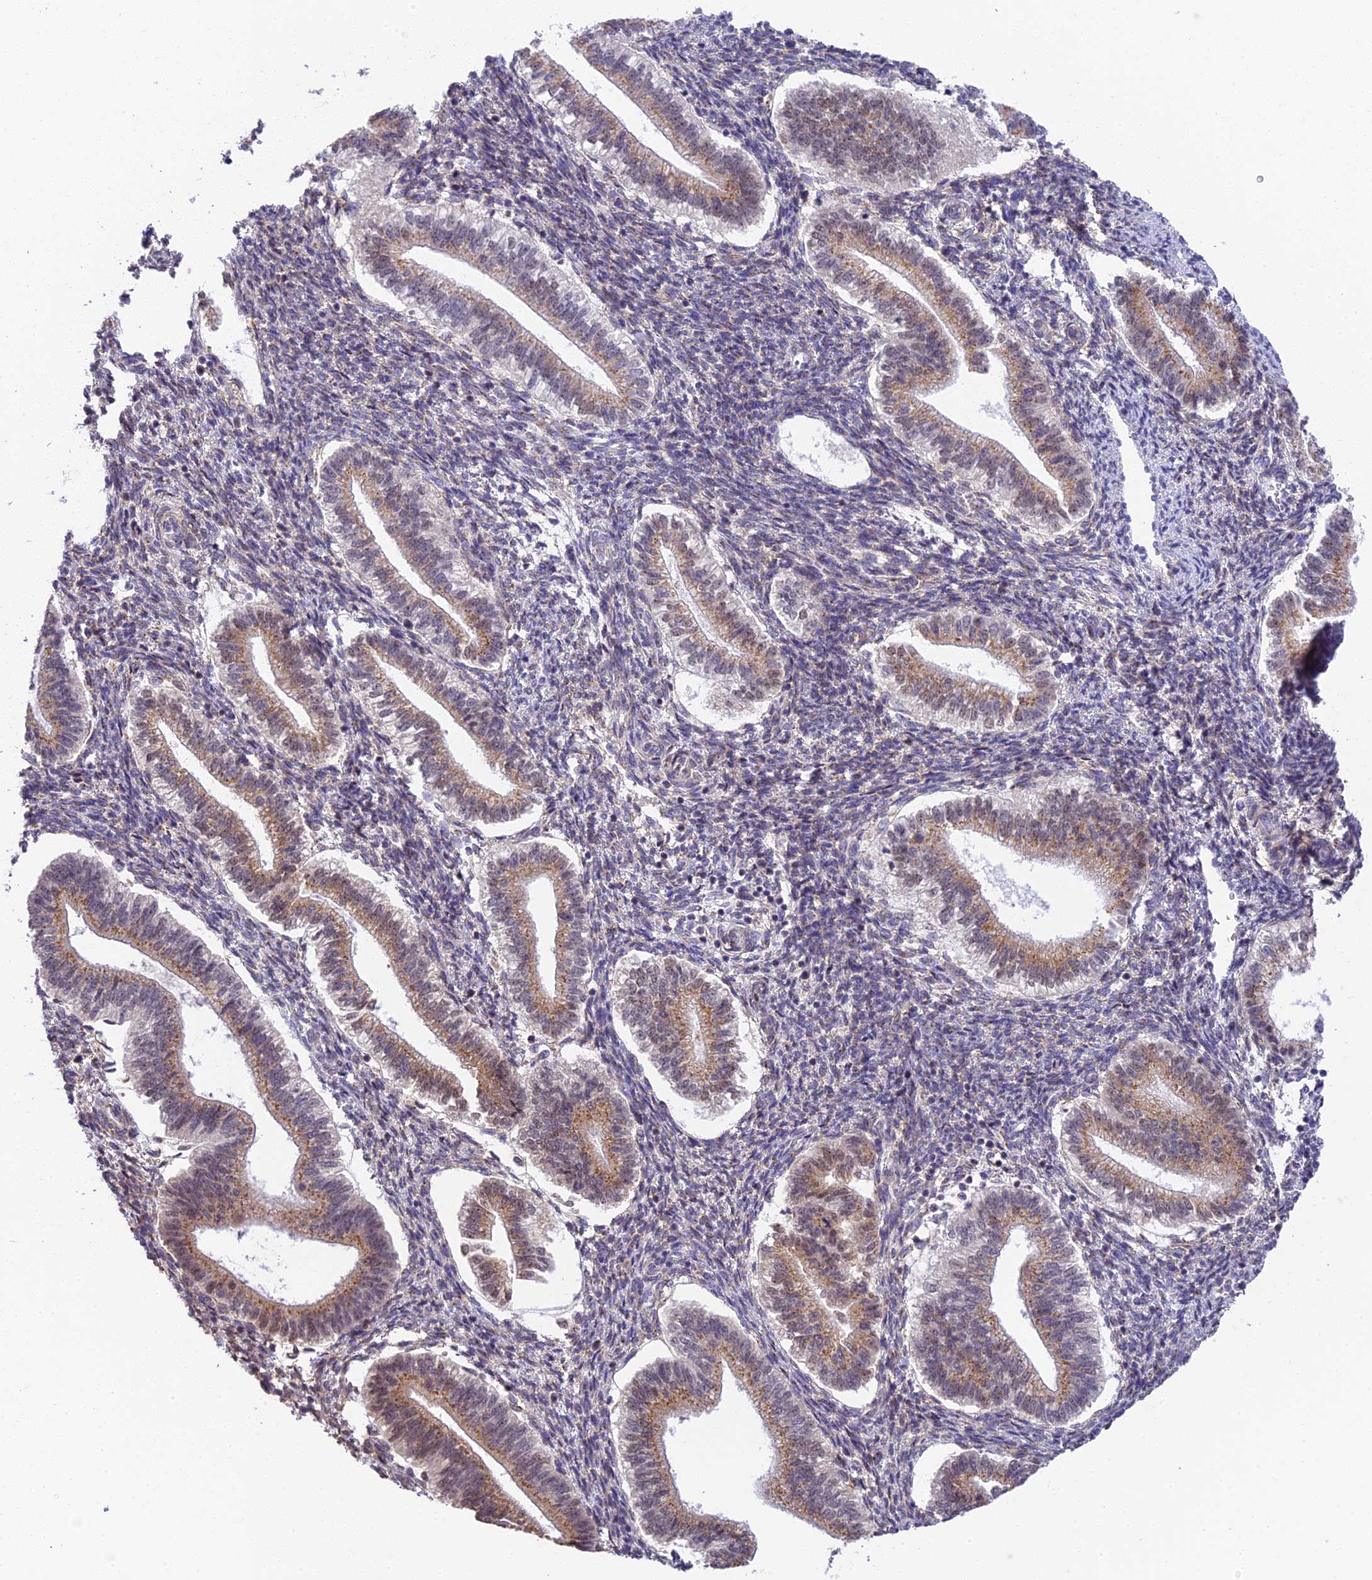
{"staining": {"intensity": "weak", "quantity": "25%-75%", "location": "cytoplasmic/membranous"}, "tissue": "endometrium", "cell_type": "Cells in endometrial stroma", "image_type": "normal", "snomed": [{"axis": "morphology", "description": "Normal tissue, NOS"}, {"axis": "topography", "description": "Endometrium"}], "caption": "Immunohistochemistry (IHC) of benign endometrium shows low levels of weak cytoplasmic/membranous staining in about 25%-75% of cells in endometrial stroma. (DAB (3,3'-diaminobenzidine) IHC, brown staining for protein, blue staining for nuclei).", "gene": "HEATR5B", "patient": {"sex": "female", "age": 25}}